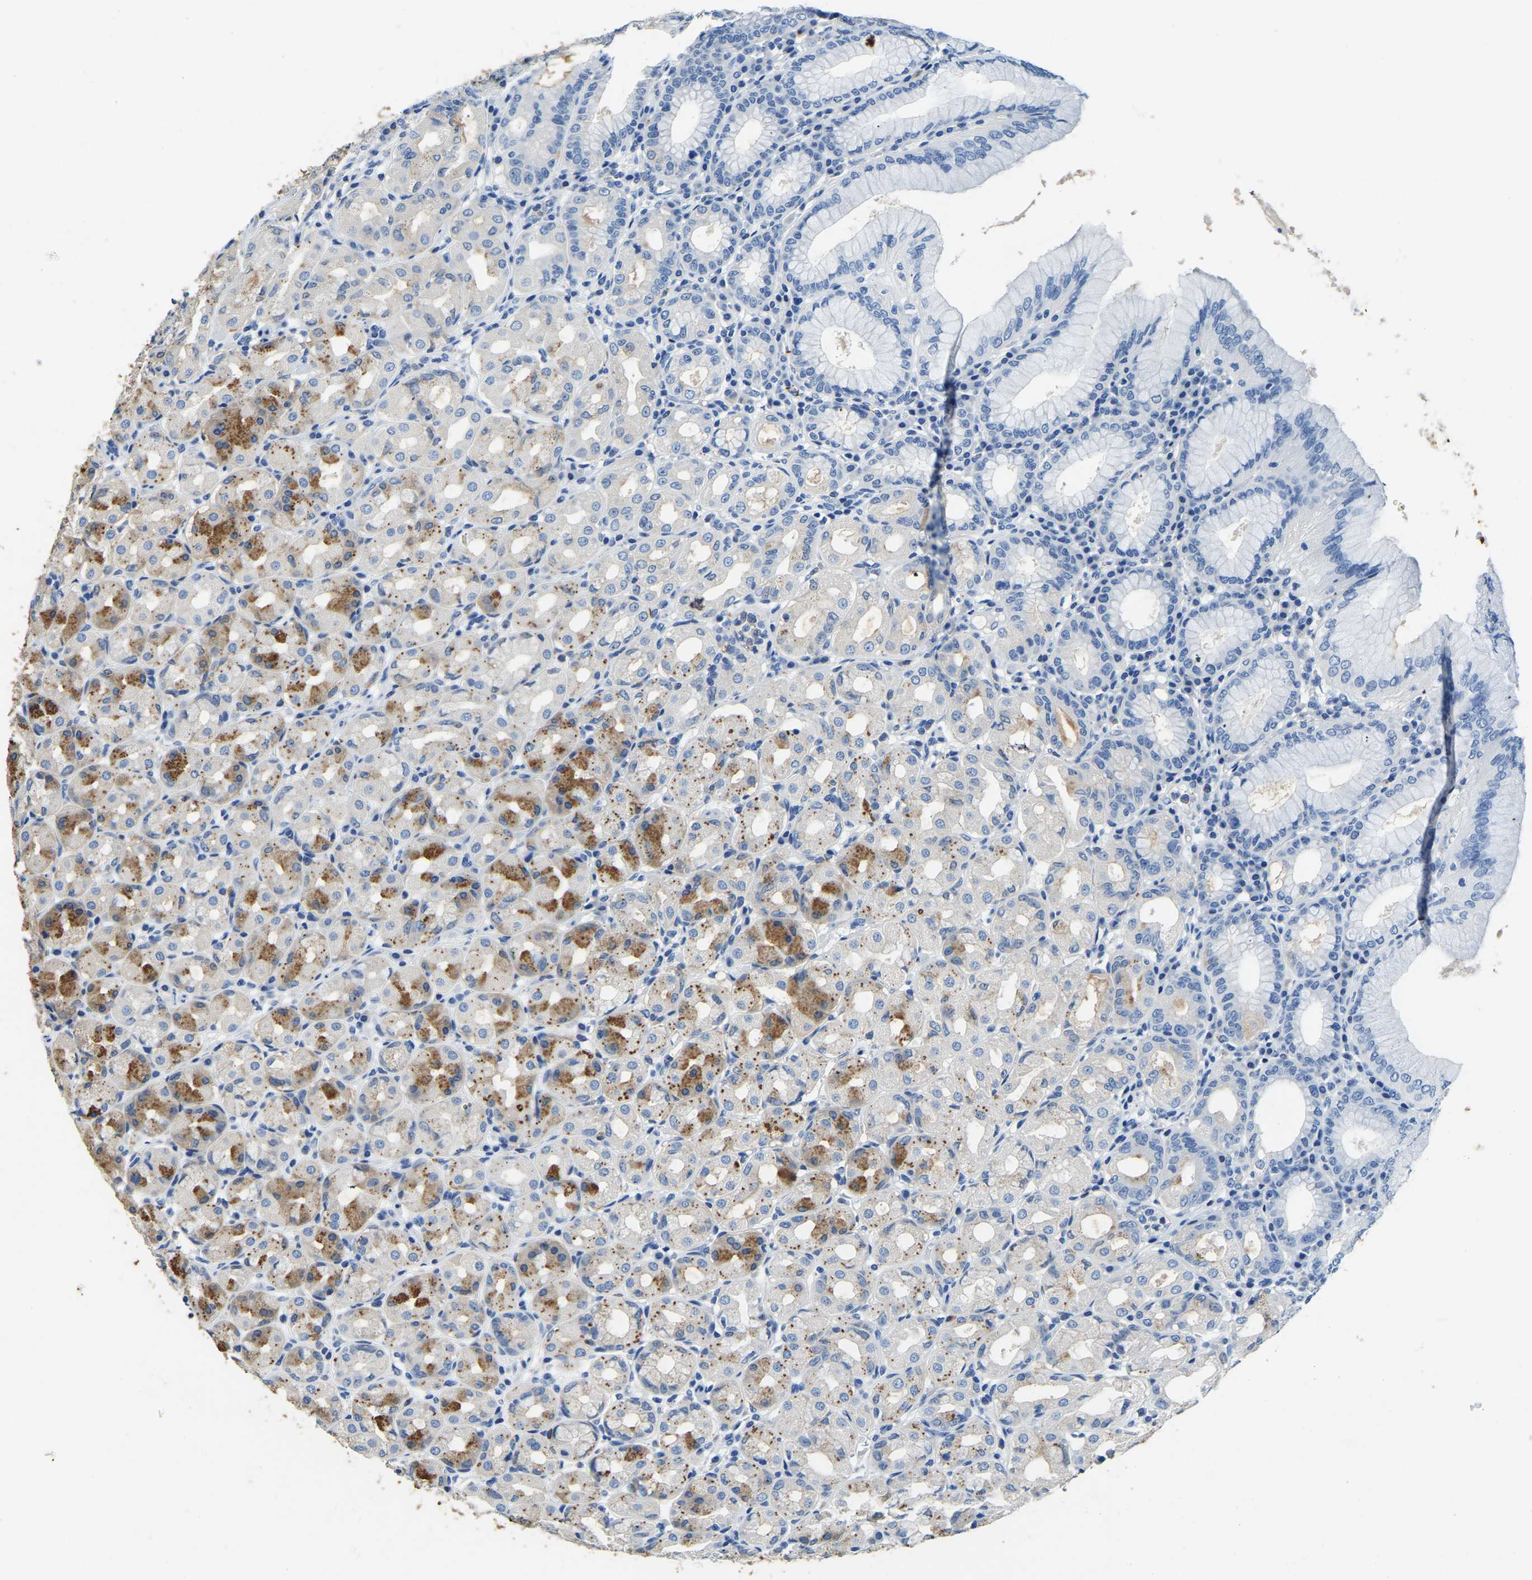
{"staining": {"intensity": "moderate", "quantity": "<25%", "location": "cytoplasmic/membranous"}, "tissue": "stomach", "cell_type": "Glandular cells", "image_type": "normal", "snomed": [{"axis": "morphology", "description": "Normal tissue, NOS"}, {"axis": "topography", "description": "Stomach"}, {"axis": "topography", "description": "Stomach, lower"}], "caption": "Protein expression by IHC reveals moderate cytoplasmic/membranous positivity in about <25% of glandular cells in normal stomach. The staining was performed using DAB (3,3'-diaminobenzidine) to visualize the protein expression in brown, while the nuclei were stained in blue with hematoxylin (Magnification: 20x).", "gene": "UBN2", "patient": {"sex": "female", "age": 56}}